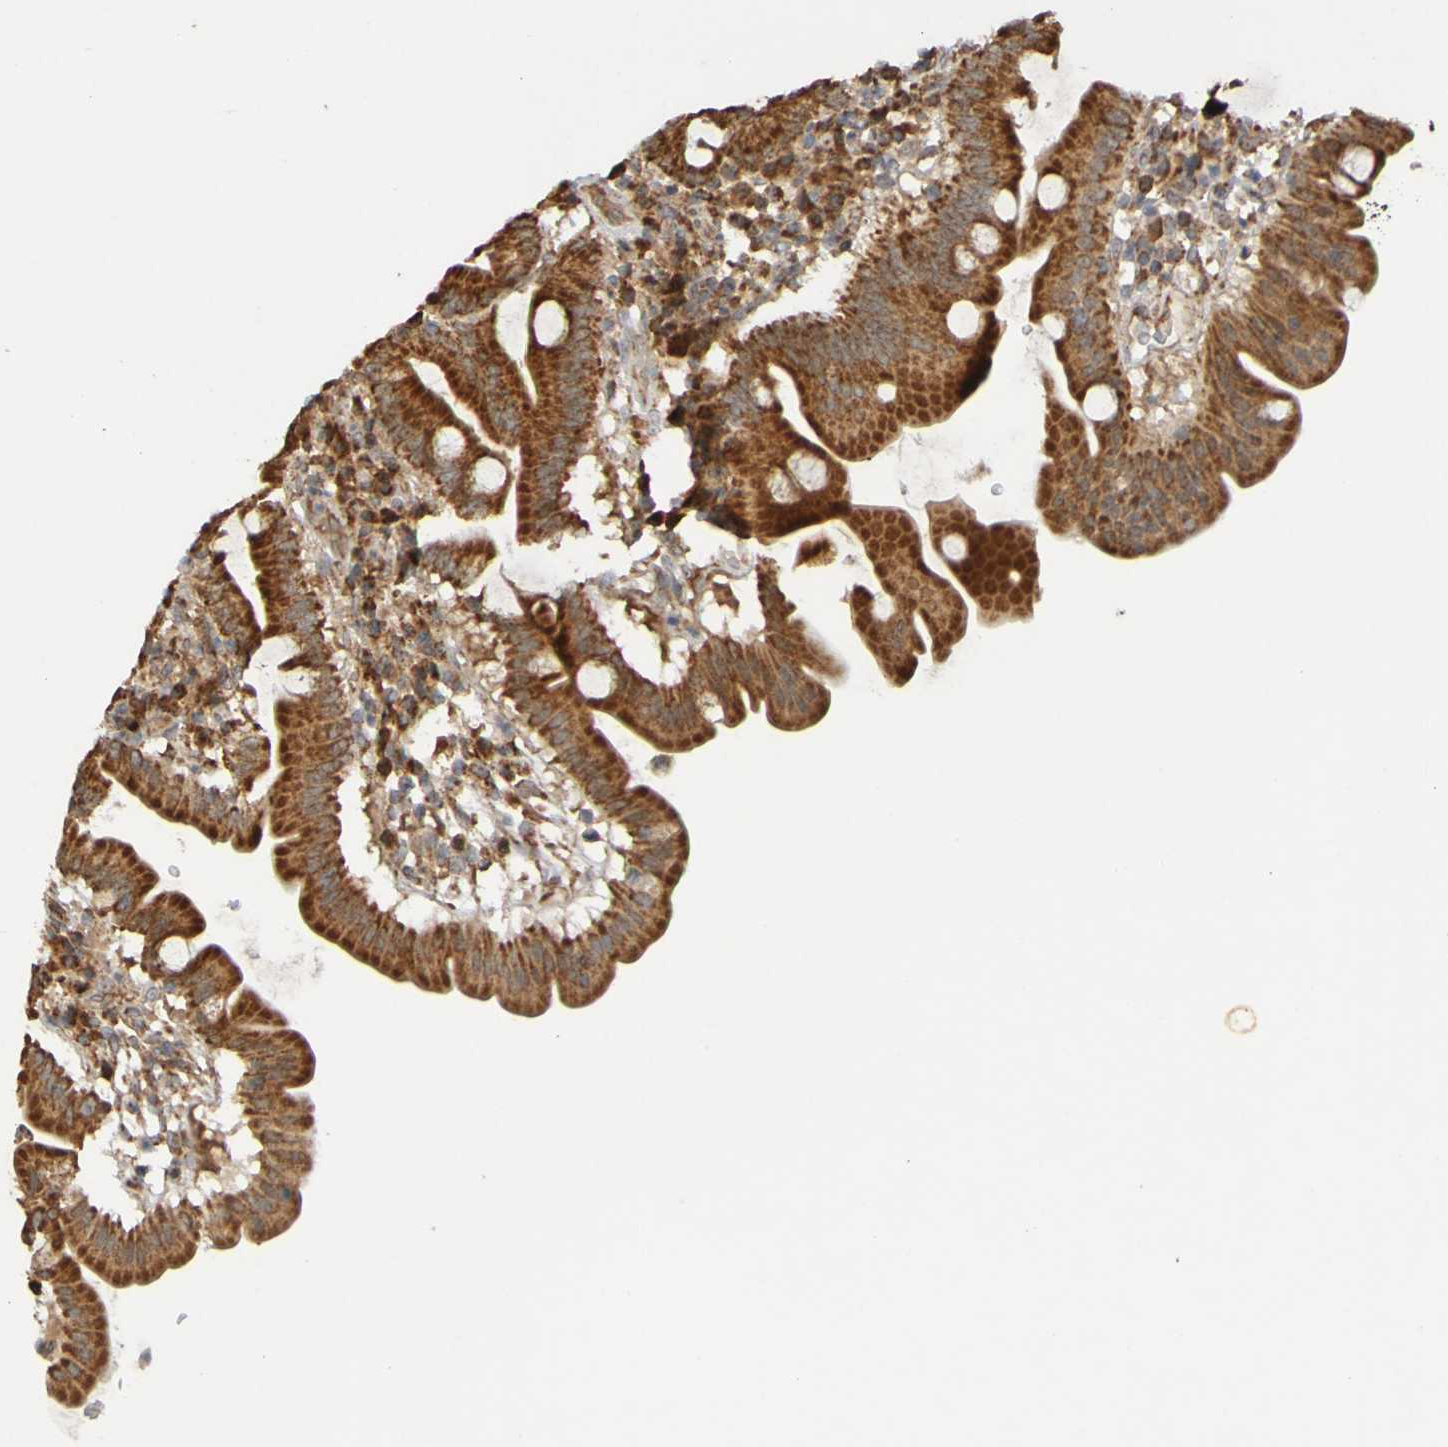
{"staining": {"intensity": "strong", "quantity": ">75%", "location": "cytoplasmic/membranous"}, "tissue": "duodenum", "cell_type": "Glandular cells", "image_type": "normal", "snomed": [{"axis": "morphology", "description": "Normal tissue, NOS"}, {"axis": "topography", "description": "Duodenum"}], "caption": "Immunohistochemistry (IHC) image of unremarkable human duodenum stained for a protein (brown), which reveals high levels of strong cytoplasmic/membranous expression in about >75% of glandular cells.", "gene": "TMBIM1", "patient": {"sex": "male", "age": 50}}